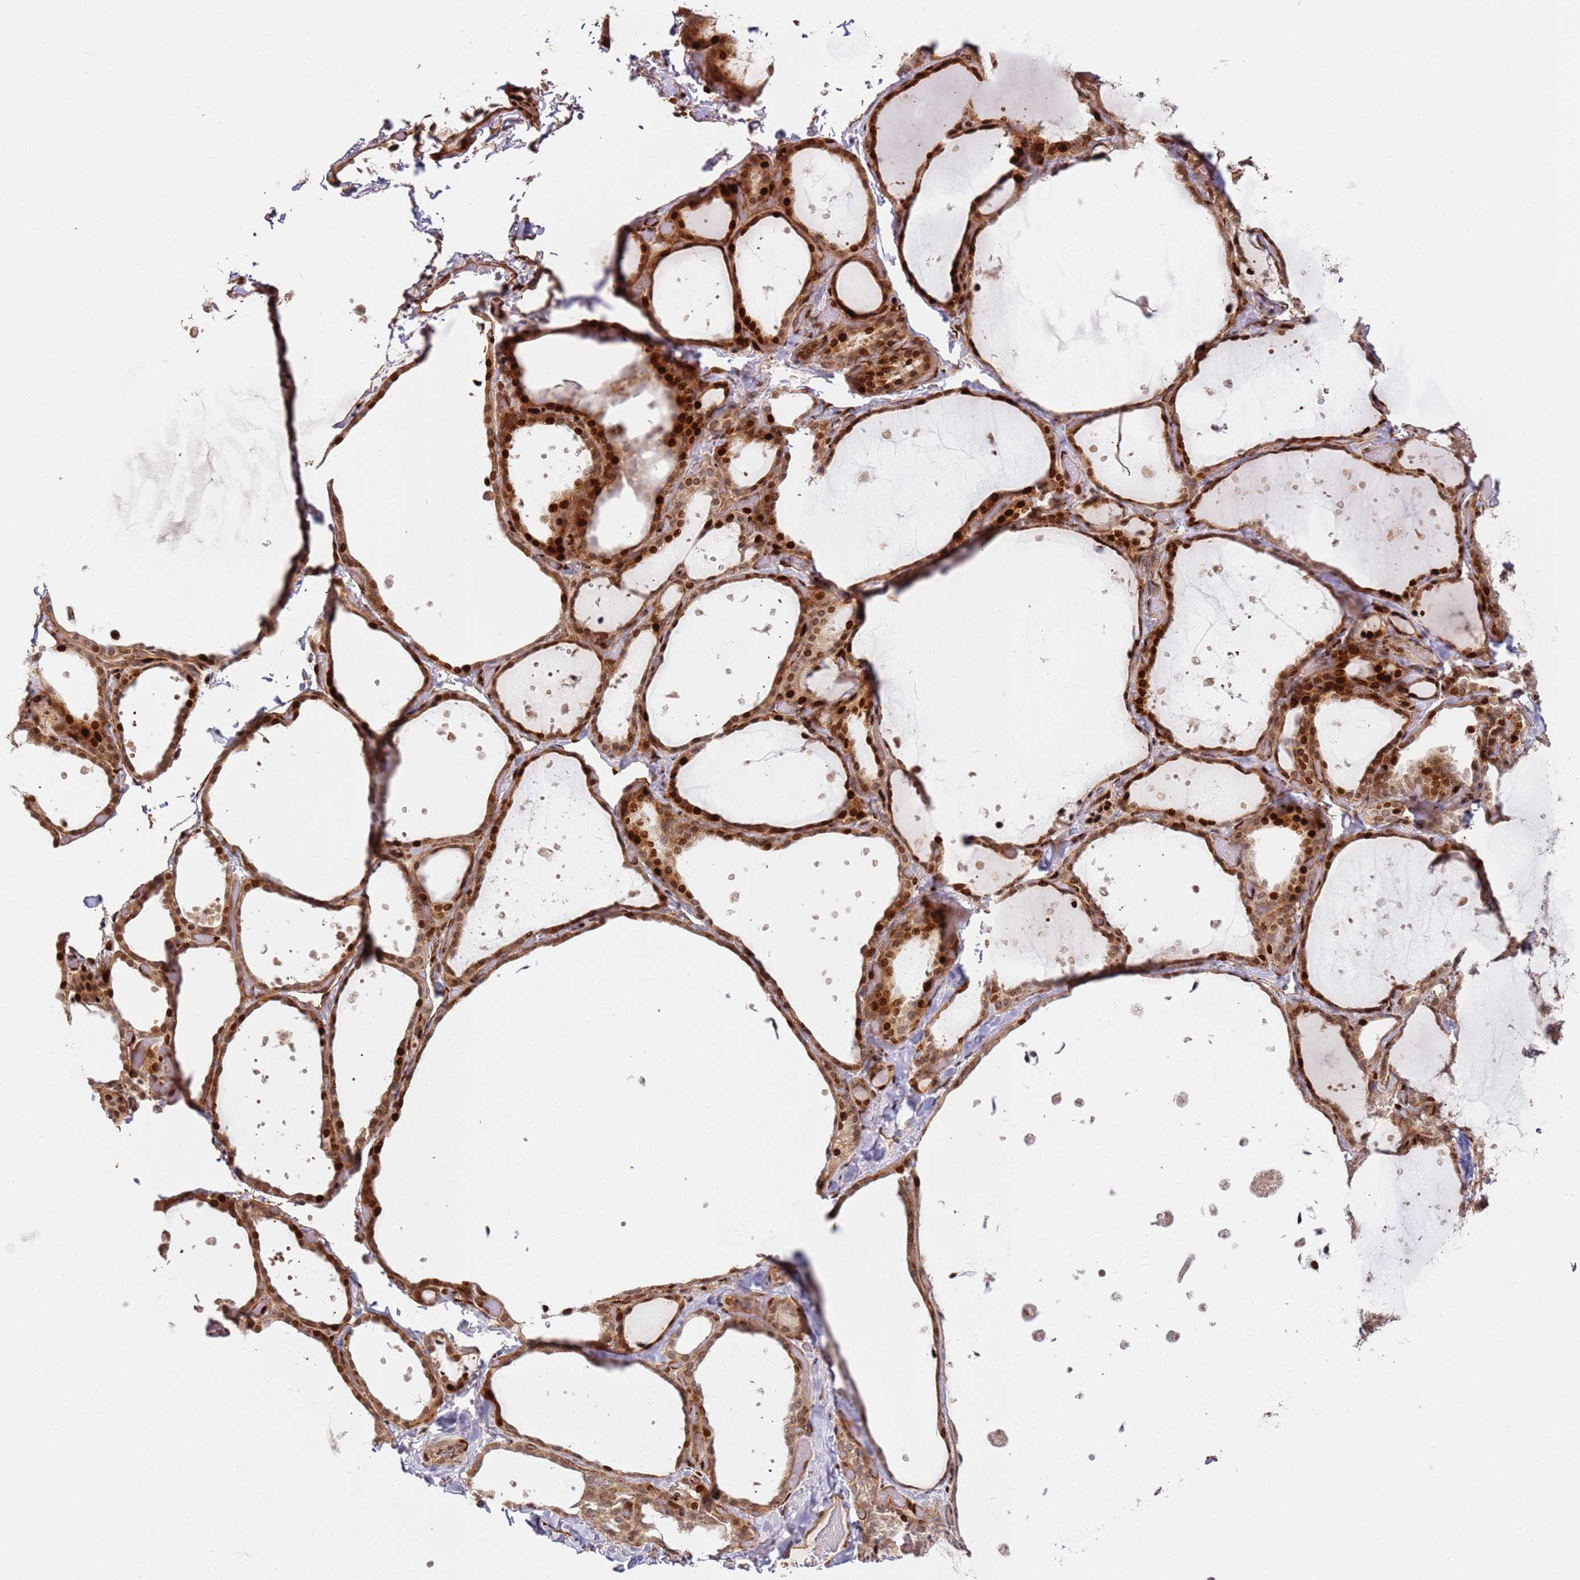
{"staining": {"intensity": "strong", "quantity": ">75%", "location": "cytoplasmic/membranous,nuclear"}, "tissue": "thyroid gland", "cell_type": "Glandular cells", "image_type": "normal", "snomed": [{"axis": "morphology", "description": "Normal tissue, NOS"}, {"axis": "topography", "description": "Thyroid gland"}], "caption": "Unremarkable thyroid gland demonstrates strong cytoplasmic/membranous,nuclear expression in approximately >75% of glandular cells, visualized by immunohistochemistry.", "gene": "TMEM233", "patient": {"sex": "female", "age": 44}}